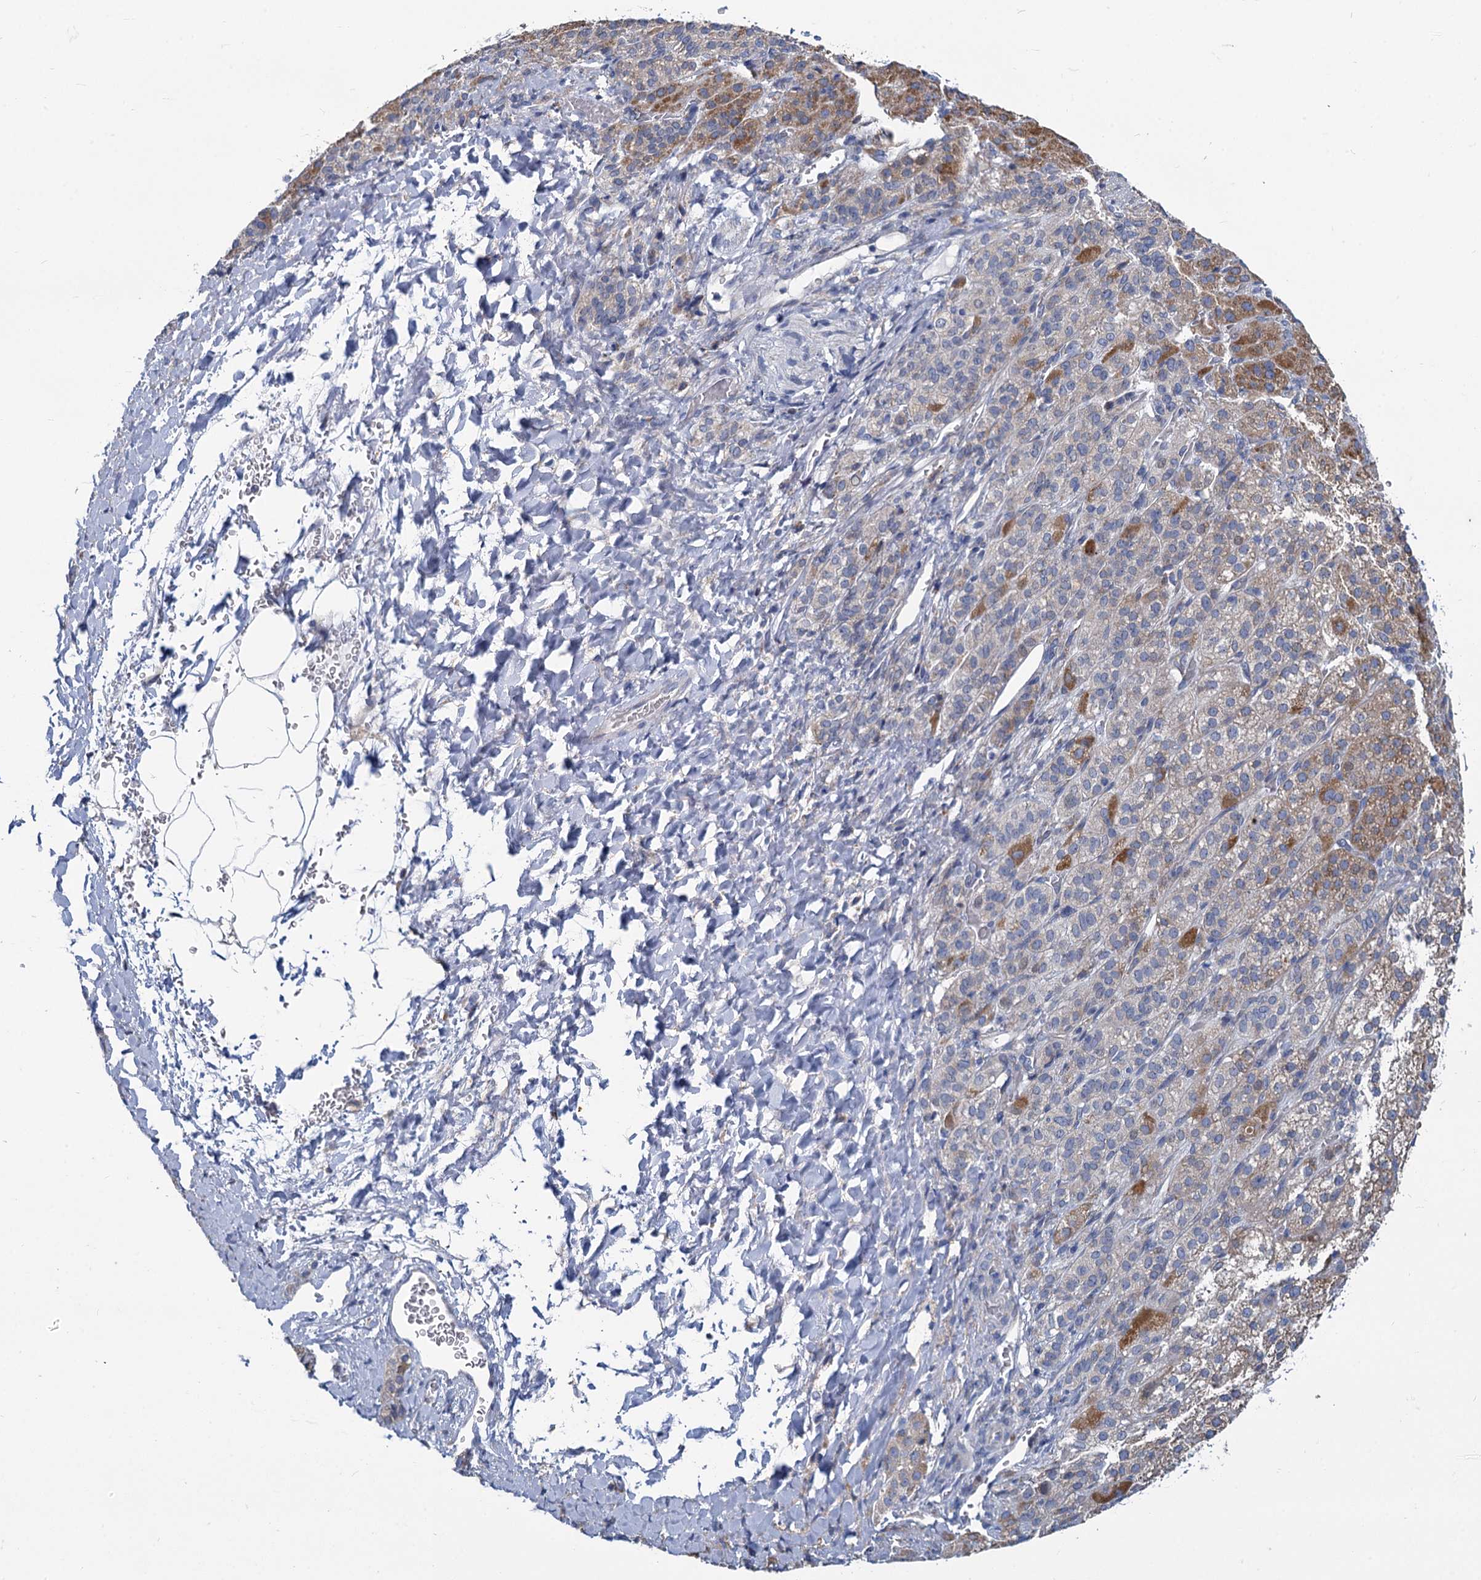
{"staining": {"intensity": "moderate", "quantity": "<25%", "location": "cytoplasmic/membranous"}, "tissue": "adrenal gland", "cell_type": "Glandular cells", "image_type": "normal", "snomed": [{"axis": "morphology", "description": "Normal tissue, NOS"}, {"axis": "topography", "description": "Adrenal gland"}], "caption": "Protein expression analysis of unremarkable human adrenal gland reveals moderate cytoplasmic/membranous expression in about <25% of glandular cells.", "gene": "PRSS35", "patient": {"sex": "female", "age": 57}}